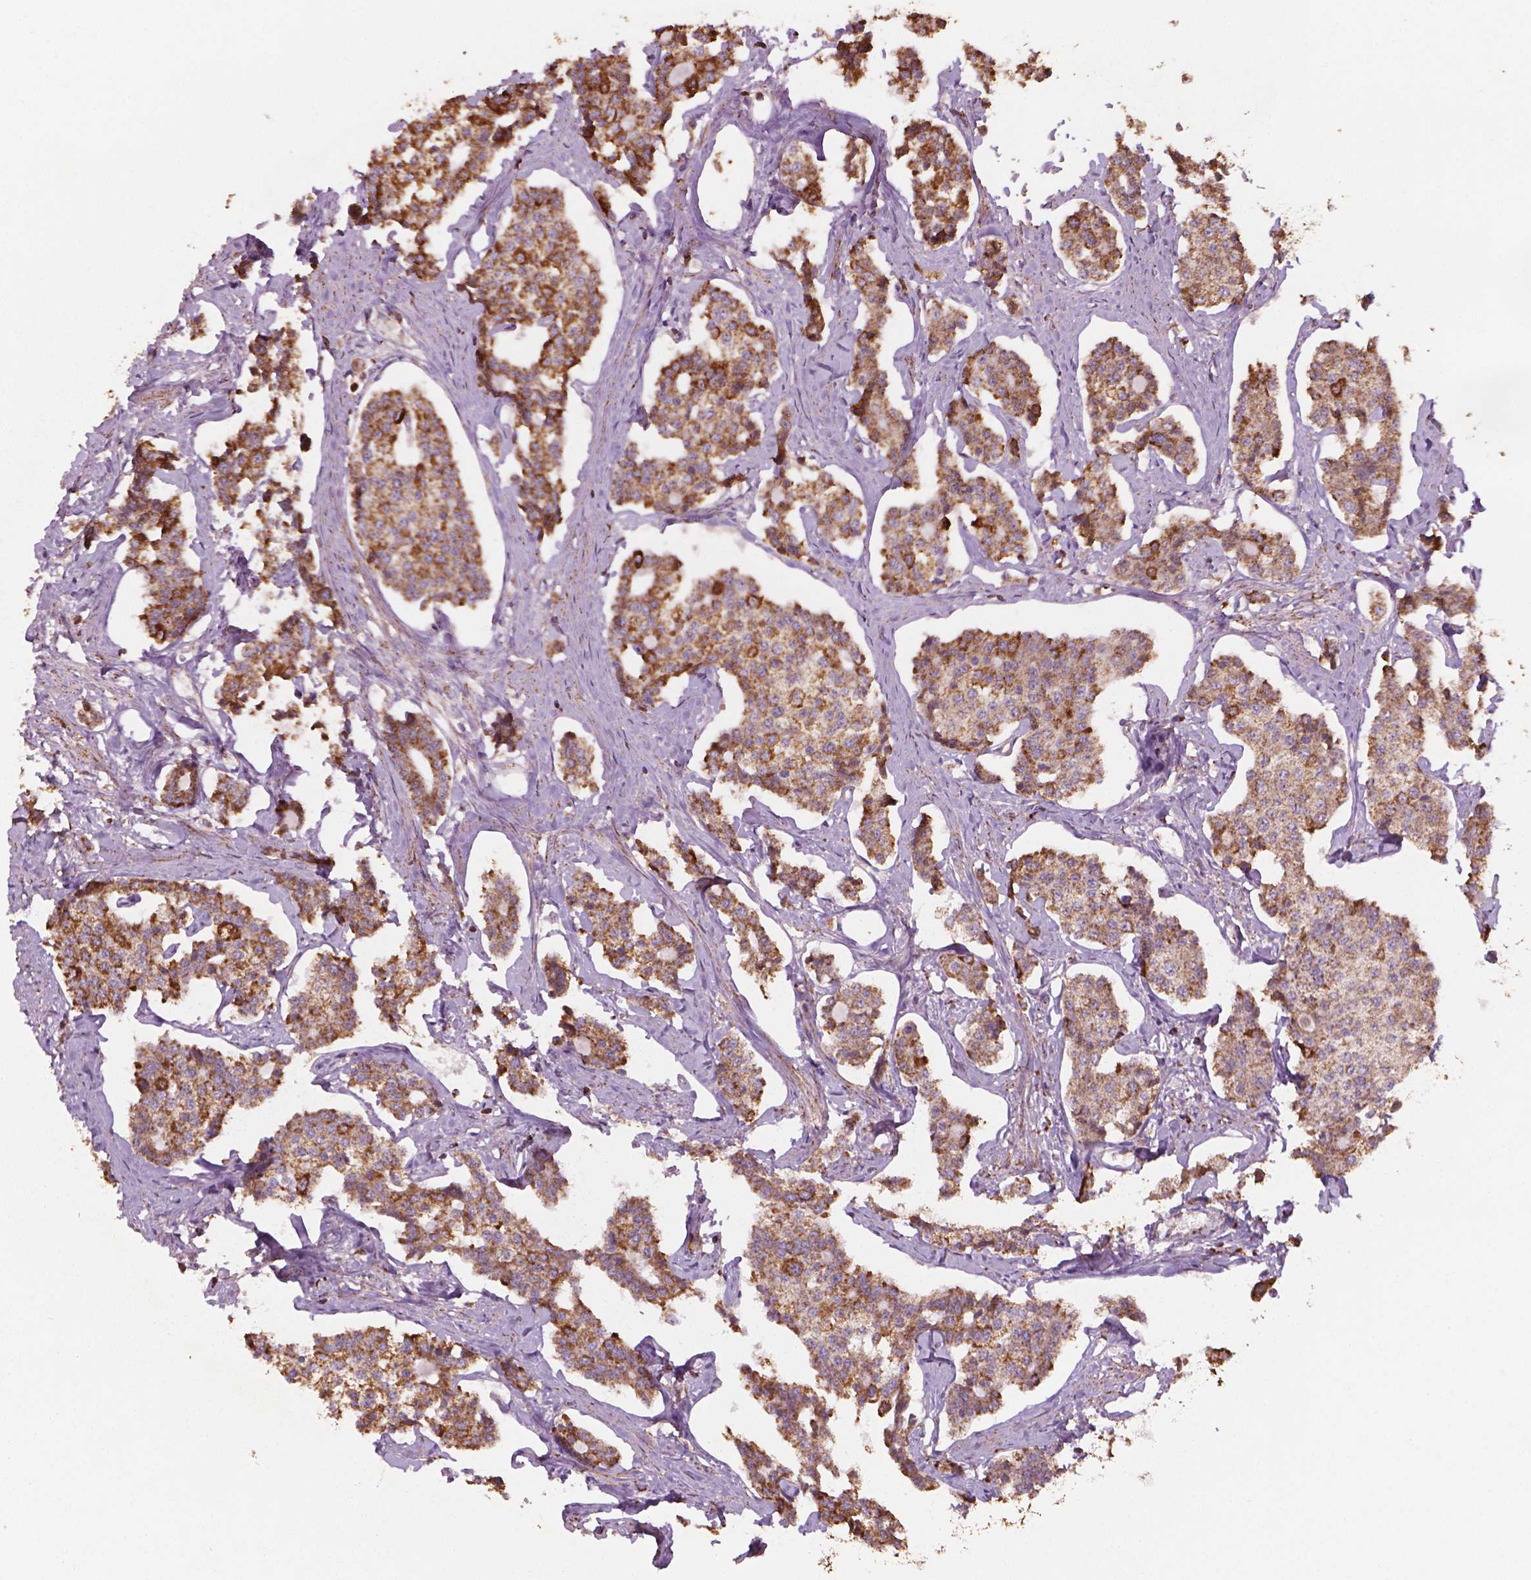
{"staining": {"intensity": "moderate", "quantity": ">75%", "location": "cytoplasmic/membranous"}, "tissue": "carcinoid", "cell_type": "Tumor cells", "image_type": "cancer", "snomed": [{"axis": "morphology", "description": "Carcinoid, malignant, NOS"}, {"axis": "topography", "description": "Small intestine"}], "caption": "This histopathology image shows carcinoid (malignant) stained with IHC to label a protein in brown. The cytoplasmic/membranous of tumor cells show moderate positivity for the protein. Nuclei are counter-stained blue.", "gene": "HS3ST3A1", "patient": {"sex": "female", "age": 65}}